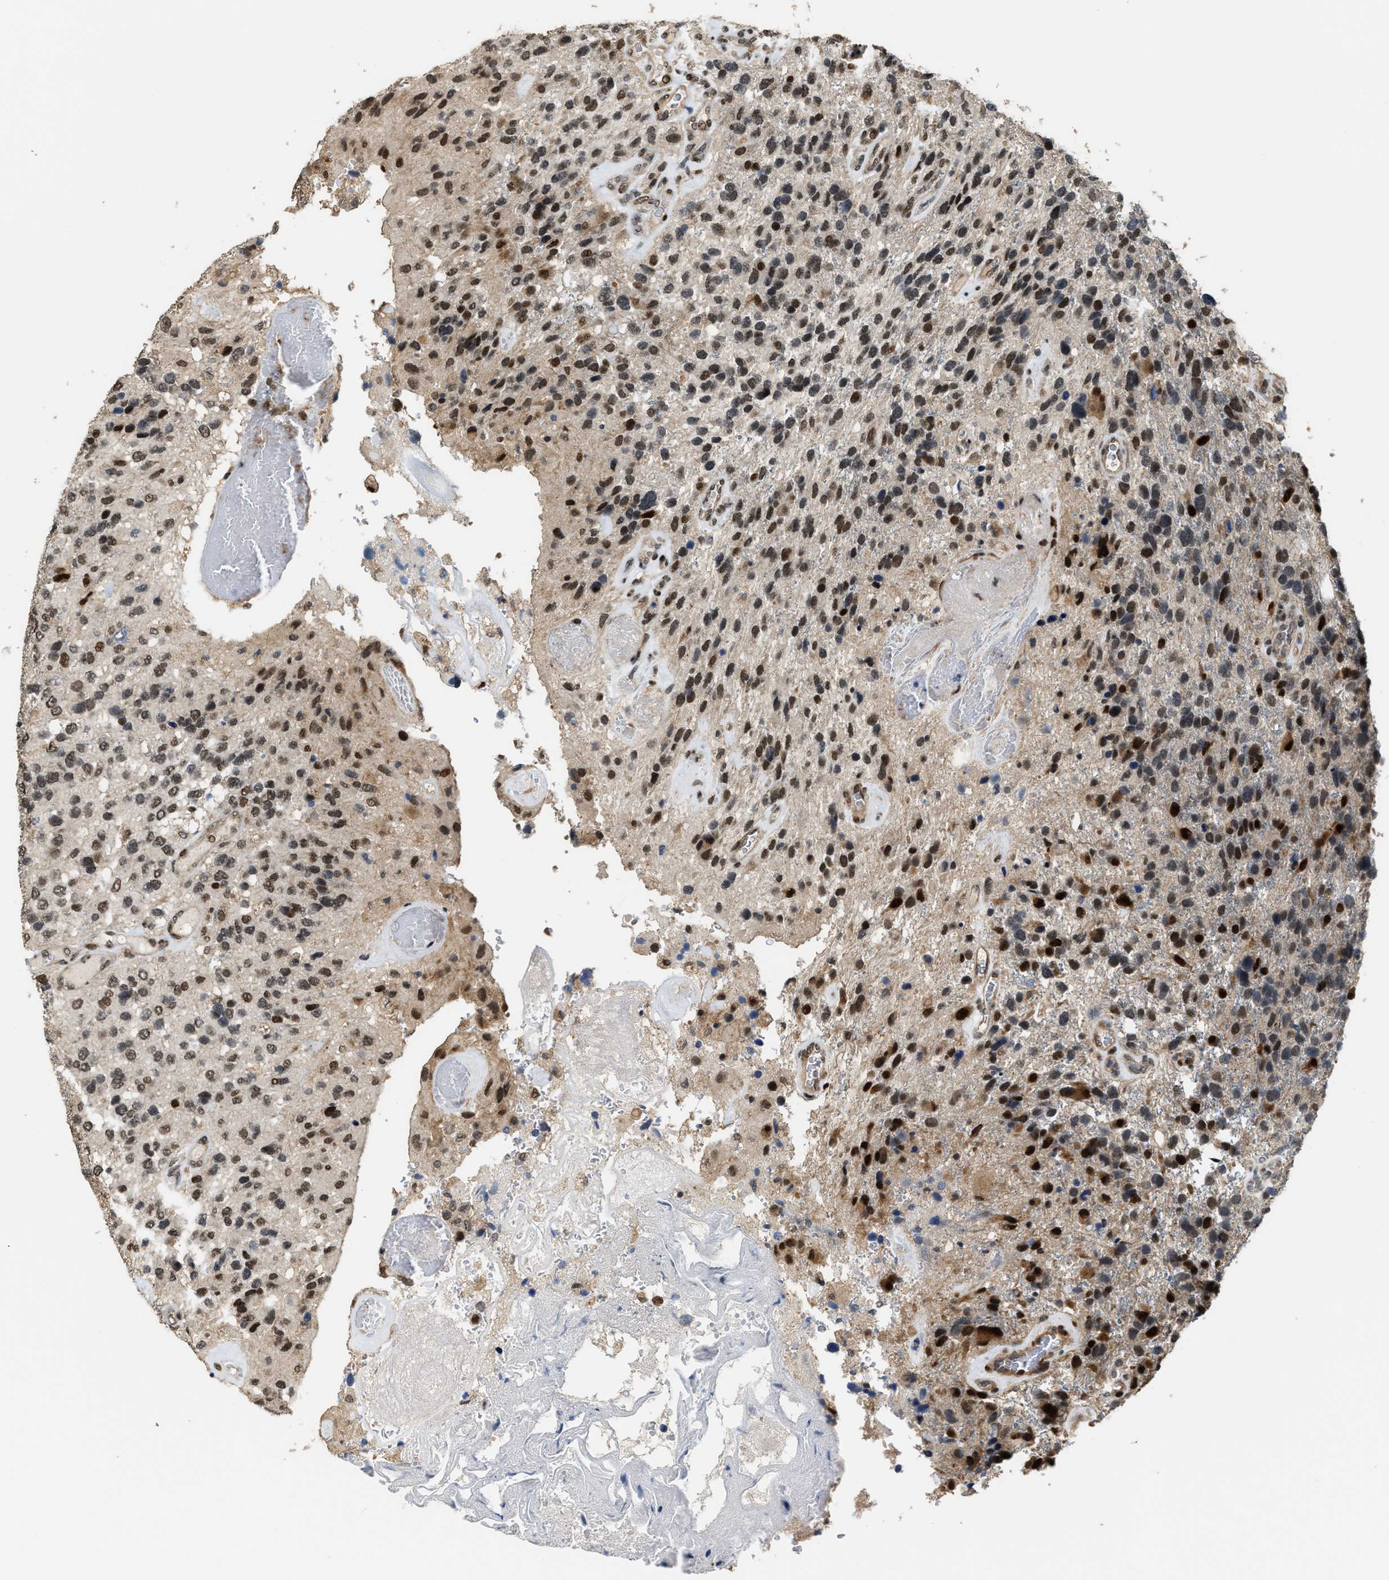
{"staining": {"intensity": "moderate", "quantity": ">75%", "location": "nuclear"}, "tissue": "glioma", "cell_type": "Tumor cells", "image_type": "cancer", "snomed": [{"axis": "morphology", "description": "Glioma, malignant, High grade"}, {"axis": "topography", "description": "Brain"}], "caption": "Malignant high-grade glioma stained with immunohistochemistry (IHC) displays moderate nuclear positivity in approximately >75% of tumor cells.", "gene": "SERTAD2", "patient": {"sex": "female", "age": 58}}